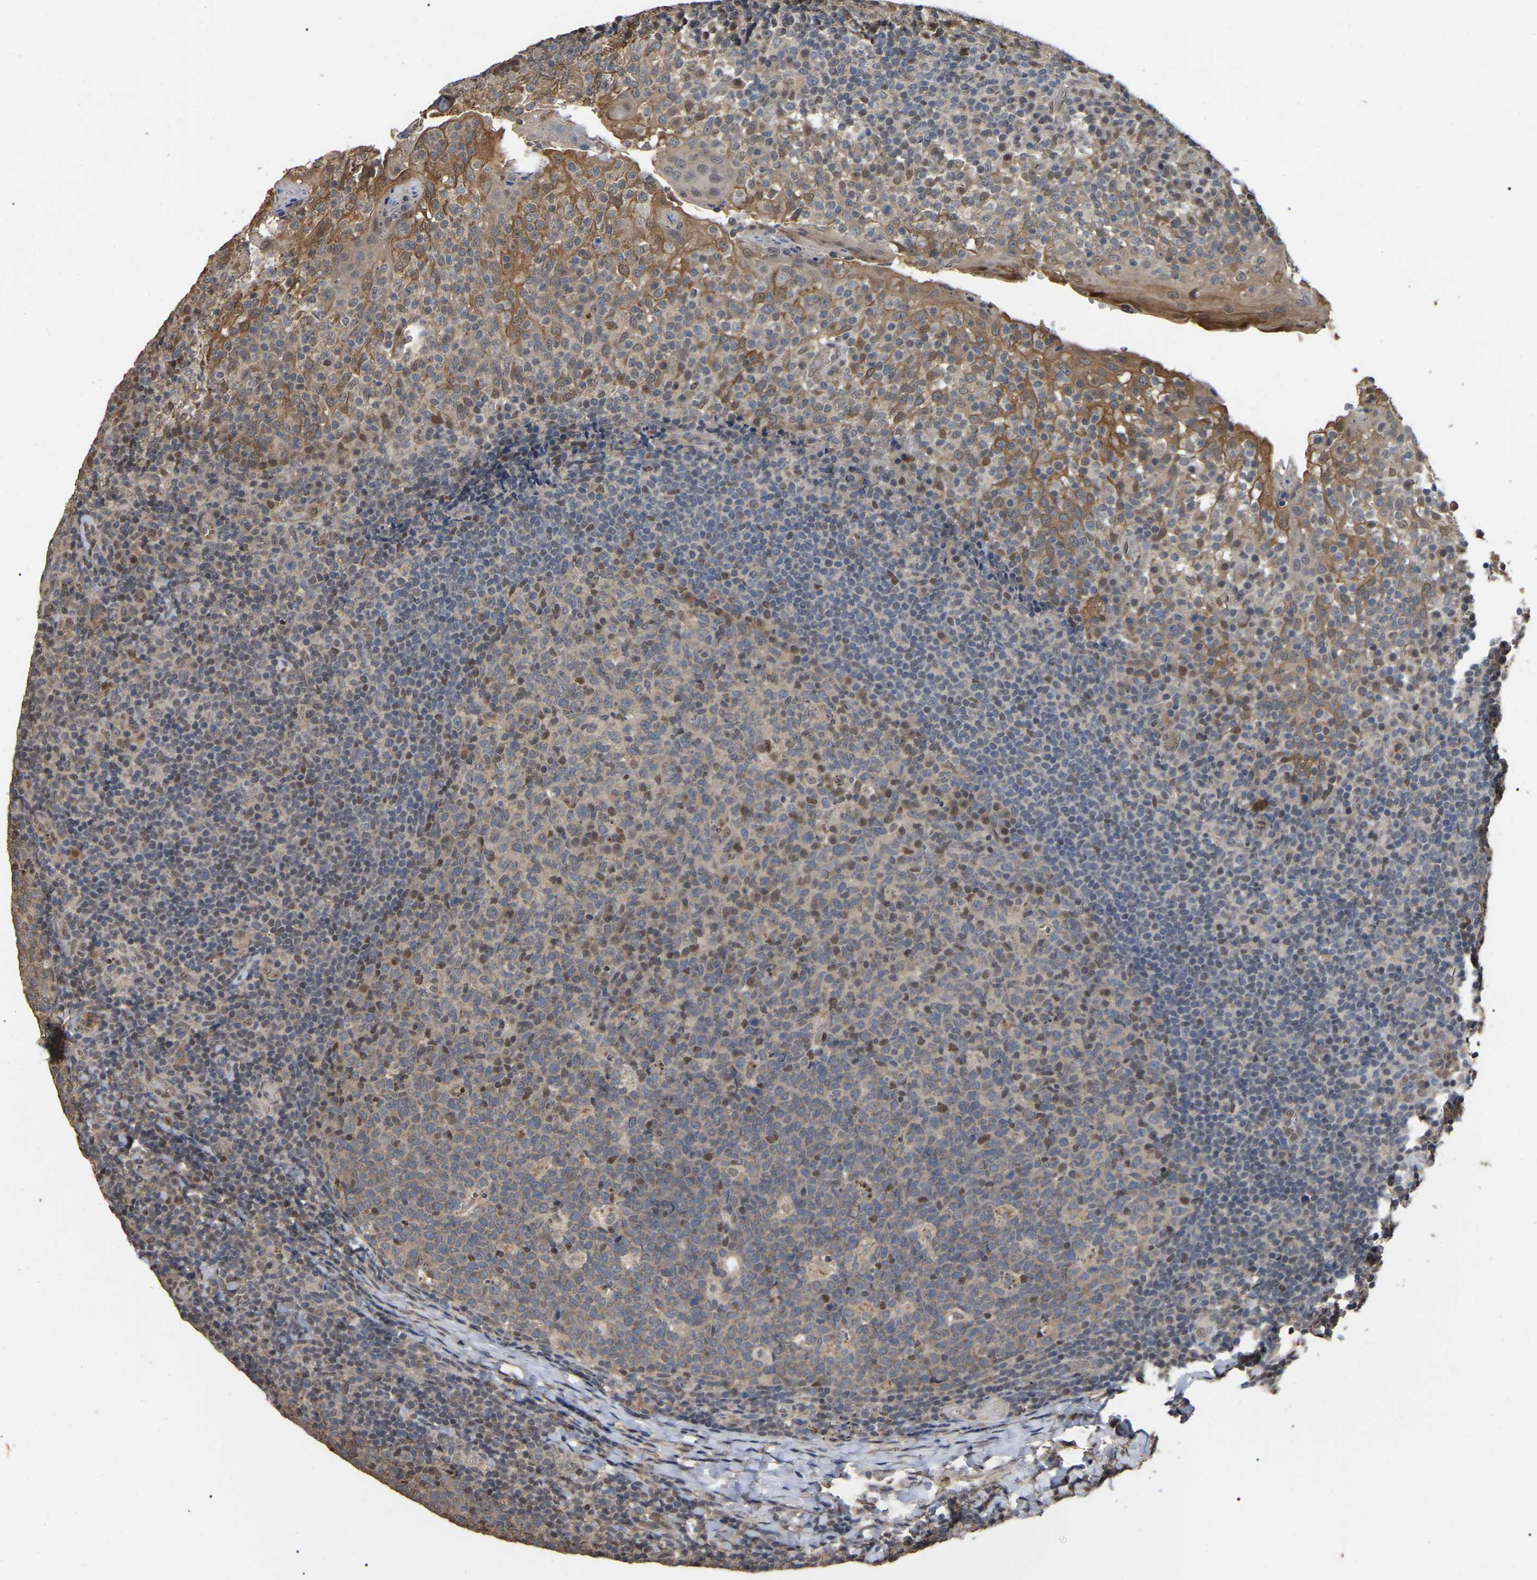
{"staining": {"intensity": "moderate", "quantity": "<25%", "location": "cytoplasmic/membranous,nuclear"}, "tissue": "tonsil", "cell_type": "Germinal center cells", "image_type": "normal", "snomed": [{"axis": "morphology", "description": "Normal tissue, NOS"}, {"axis": "topography", "description": "Tonsil"}], "caption": "Immunohistochemical staining of benign tonsil reveals <25% levels of moderate cytoplasmic/membranous,nuclear protein expression in approximately <25% of germinal center cells. (Stains: DAB (3,3'-diaminobenzidine) in brown, nuclei in blue, Microscopy: brightfield microscopy at high magnification).", "gene": "FAM219A", "patient": {"sex": "female", "age": 19}}